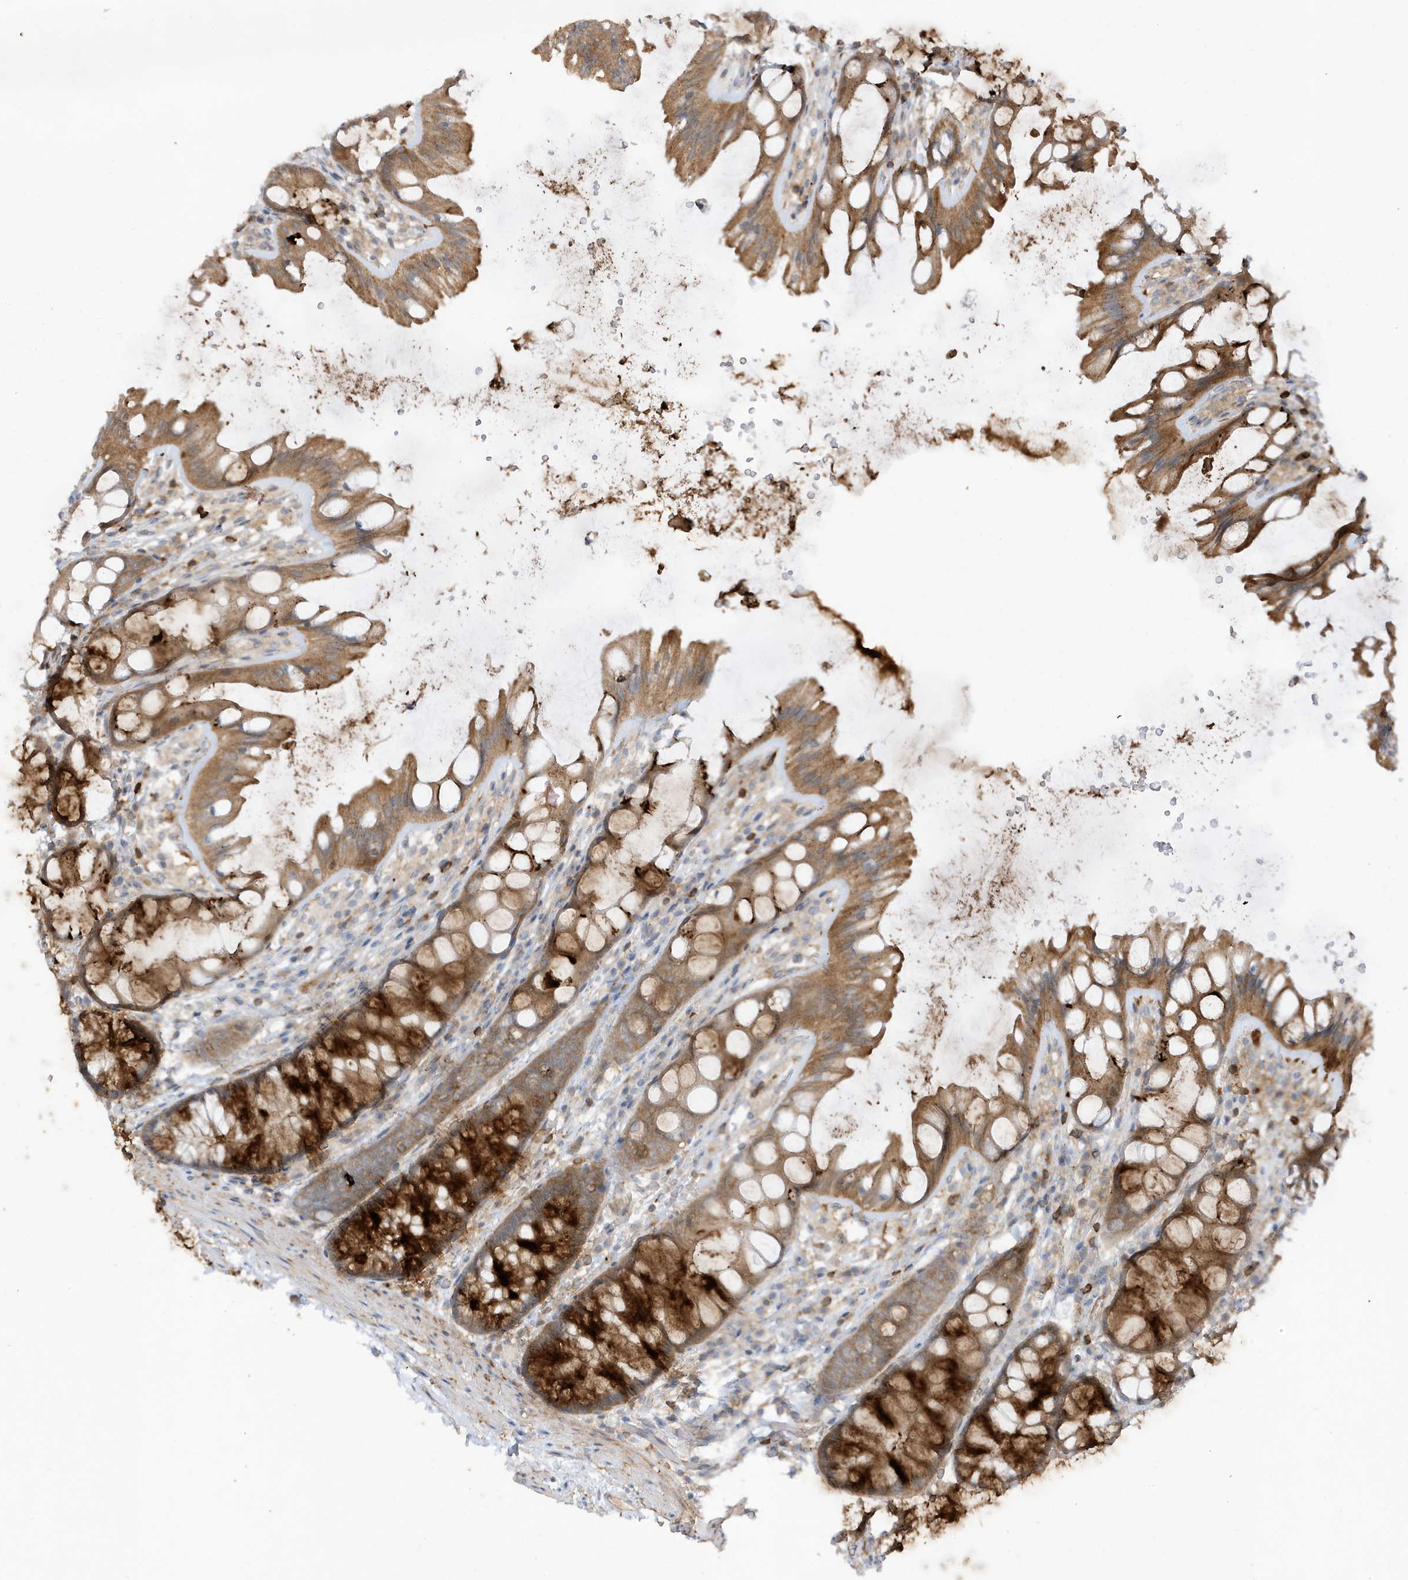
{"staining": {"intensity": "weak", "quantity": ">75%", "location": "cytoplasmic/membranous"}, "tissue": "colon", "cell_type": "Endothelial cells", "image_type": "normal", "snomed": [{"axis": "morphology", "description": "Normal tissue, NOS"}, {"axis": "topography", "description": "Colon"}], "caption": "Endothelial cells demonstrate low levels of weak cytoplasmic/membranous staining in approximately >75% of cells in normal colon.", "gene": "PHACTR2", "patient": {"sex": "male", "age": 47}}